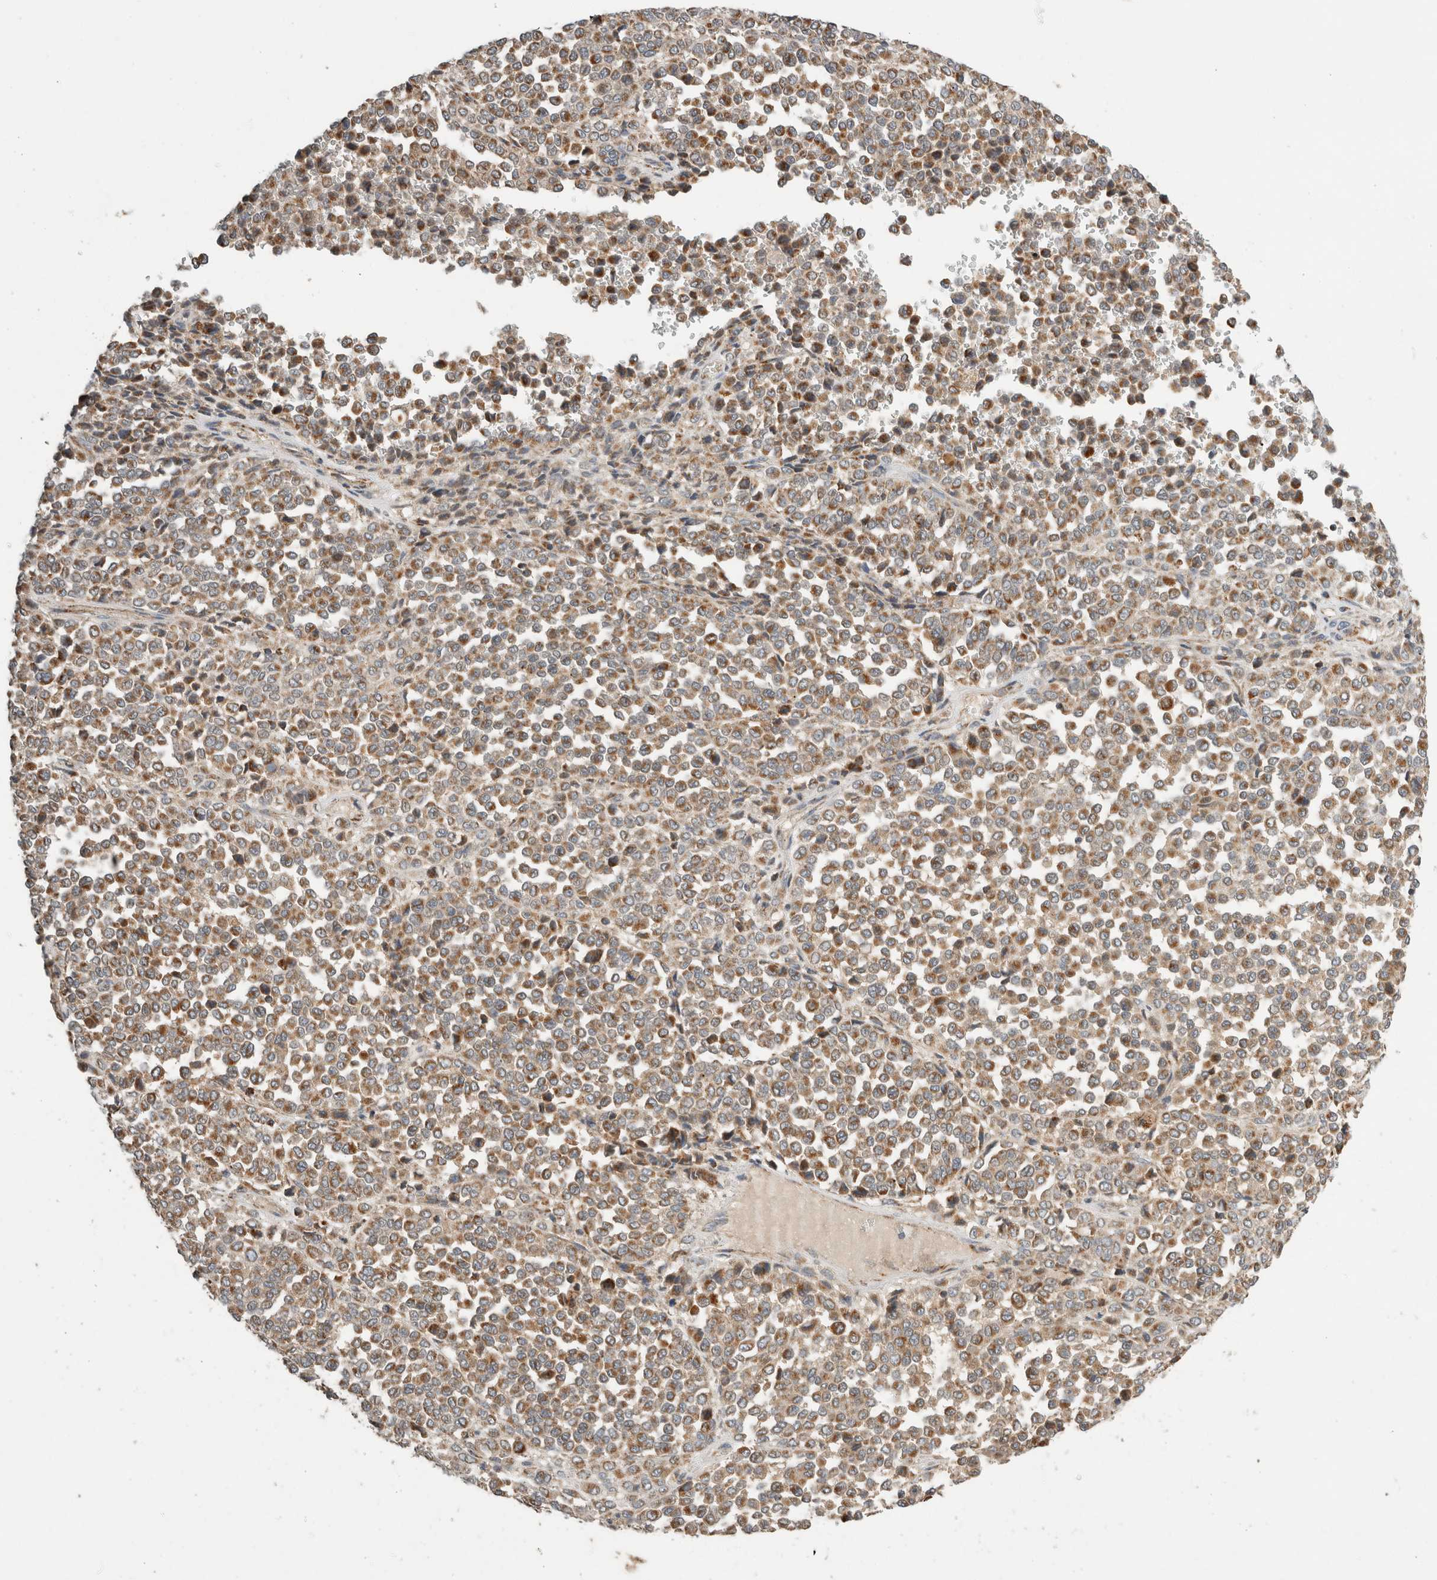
{"staining": {"intensity": "moderate", "quantity": ">75%", "location": "cytoplasmic/membranous"}, "tissue": "melanoma", "cell_type": "Tumor cells", "image_type": "cancer", "snomed": [{"axis": "morphology", "description": "Malignant melanoma, Metastatic site"}, {"axis": "topography", "description": "Pancreas"}], "caption": "The immunohistochemical stain highlights moderate cytoplasmic/membranous positivity in tumor cells of malignant melanoma (metastatic site) tissue.", "gene": "AMPD1", "patient": {"sex": "female", "age": 30}}